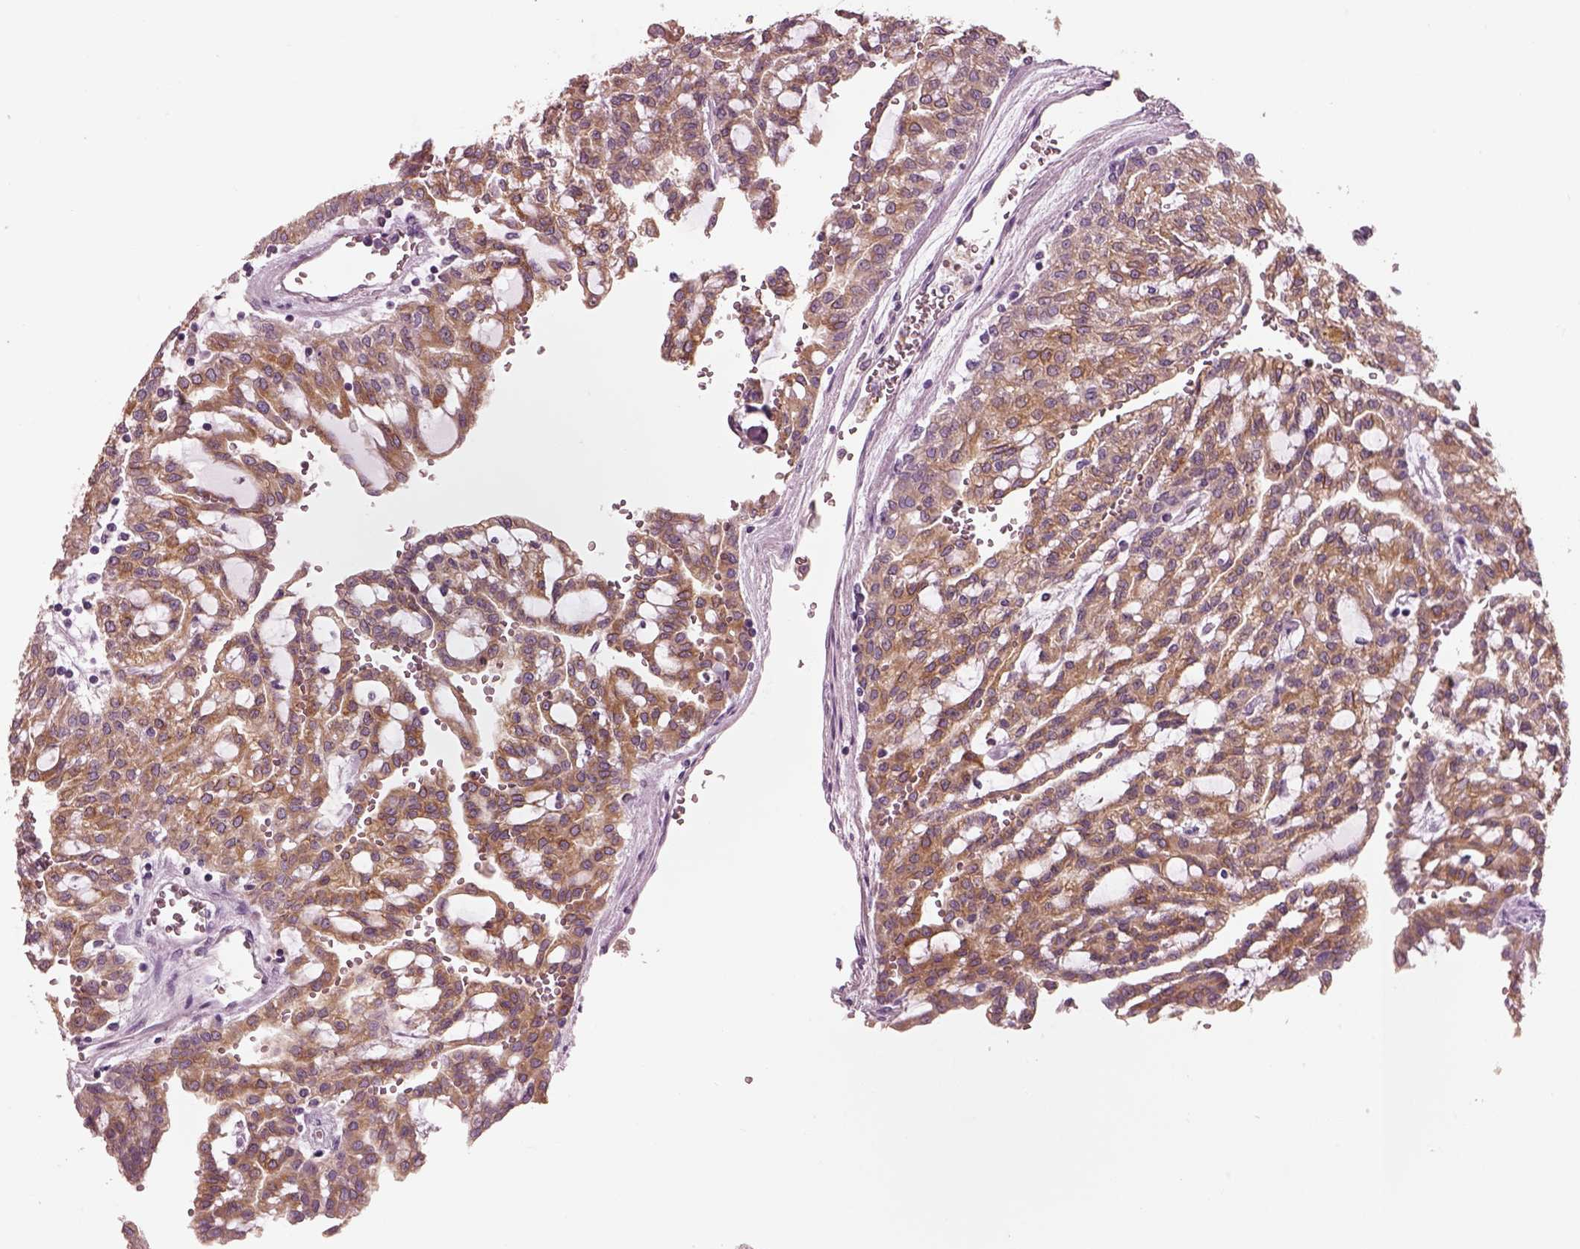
{"staining": {"intensity": "moderate", "quantity": ">75%", "location": "cytoplasmic/membranous"}, "tissue": "renal cancer", "cell_type": "Tumor cells", "image_type": "cancer", "snomed": [{"axis": "morphology", "description": "Adenocarcinoma, NOS"}, {"axis": "topography", "description": "Kidney"}], "caption": "Adenocarcinoma (renal) tissue reveals moderate cytoplasmic/membranous expression in about >75% of tumor cells, visualized by immunohistochemistry.", "gene": "SLC27A2", "patient": {"sex": "male", "age": 63}}